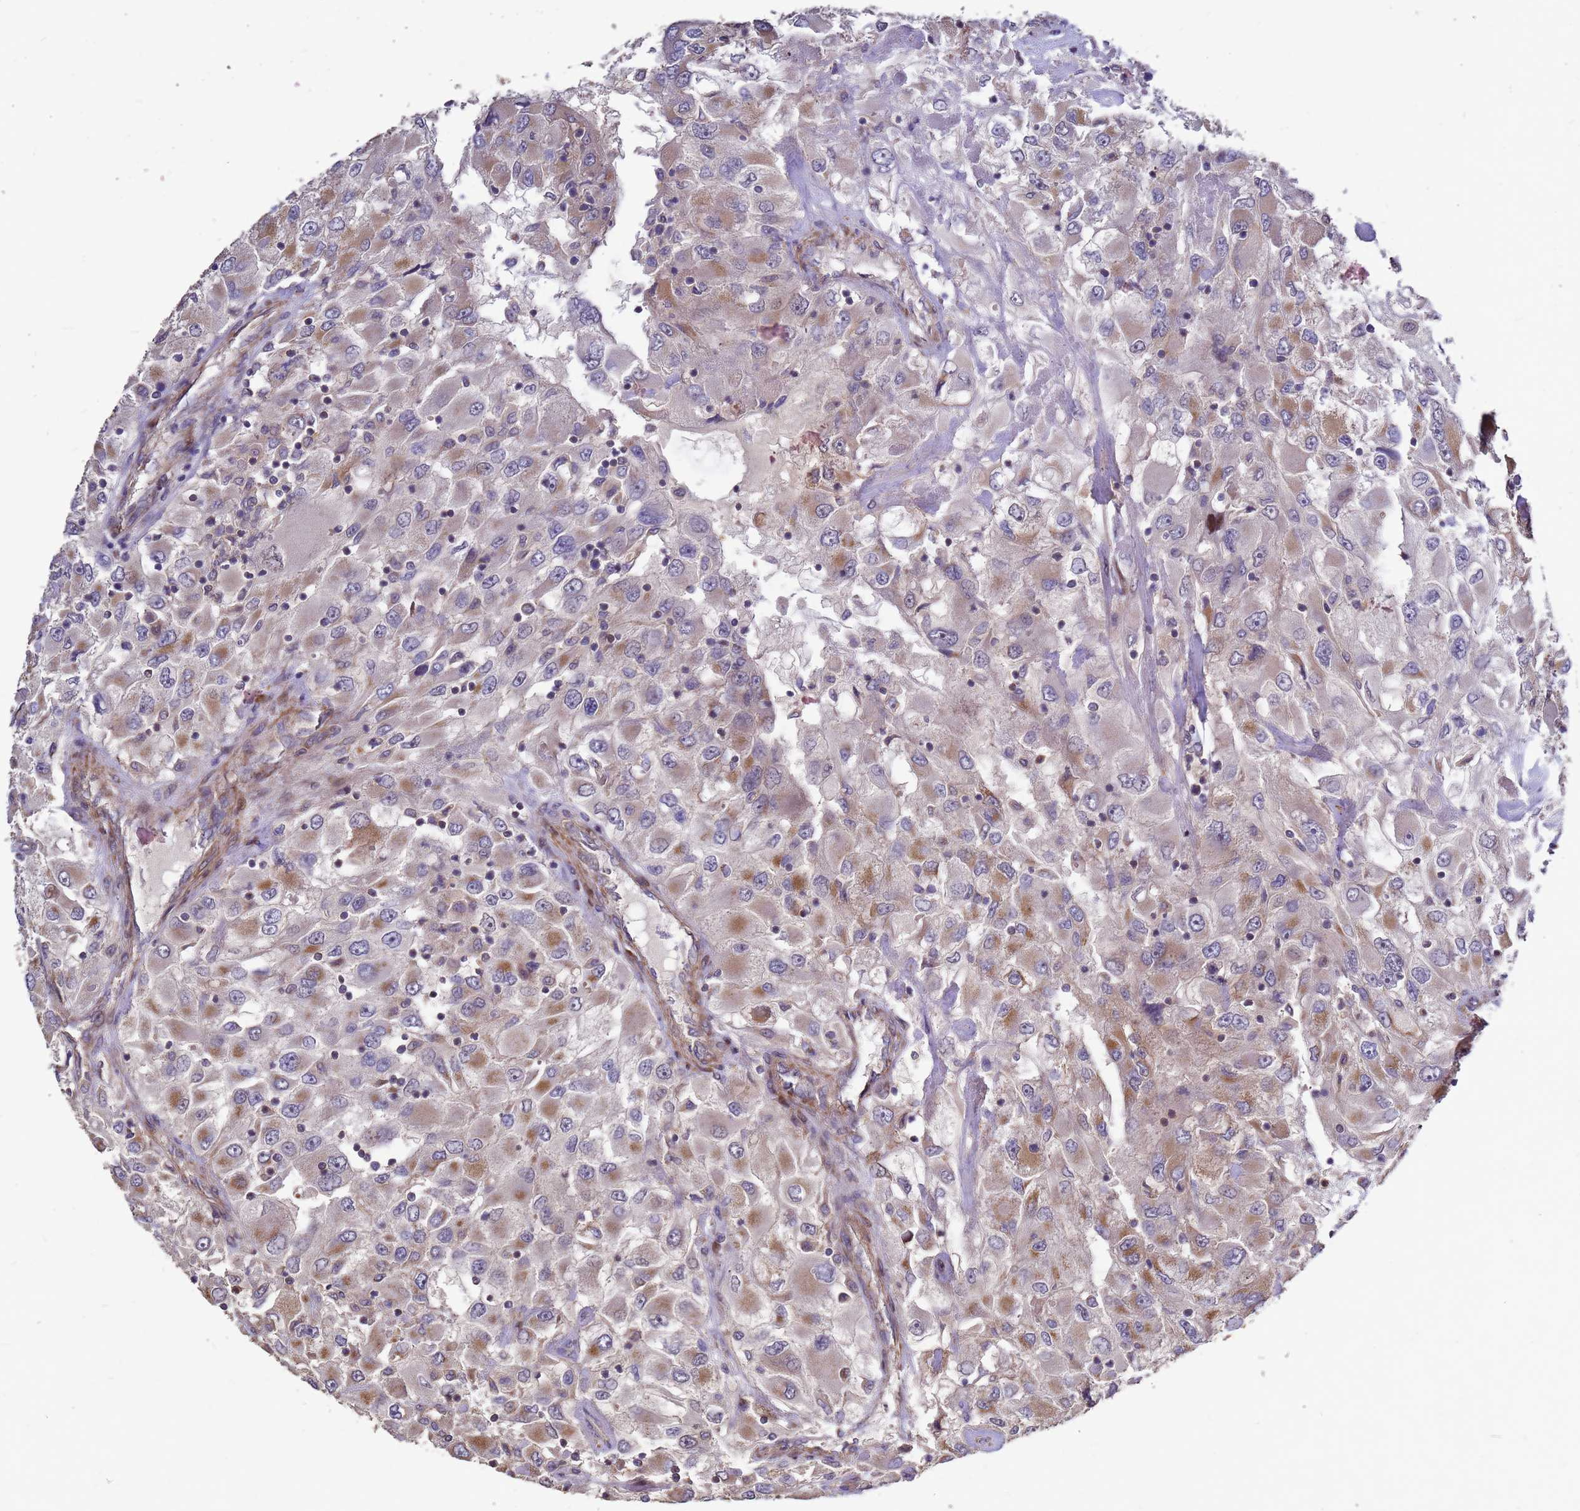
{"staining": {"intensity": "moderate", "quantity": ">75%", "location": "cytoplasmic/membranous"}, "tissue": "renal cancer", "cell_type": "Tumor cells", "image_type": "cancer", "snomed": [{"axis": "morphology", "description": "Adenocarcinoma, NOS"}, {"axis": "topography", "description": "Kidney"}], "caption": "Immunohistochemical staining of human renal adenocarcinoma shows medium levels of moderate cytoplasmic/membranous protein positivity in approximately >75% of tumor cells. (Brightfield microscopy of DAB IHC at high magnification).", "gene": "RSPRY1", "patient": {"sex": "female", "age": 52}}